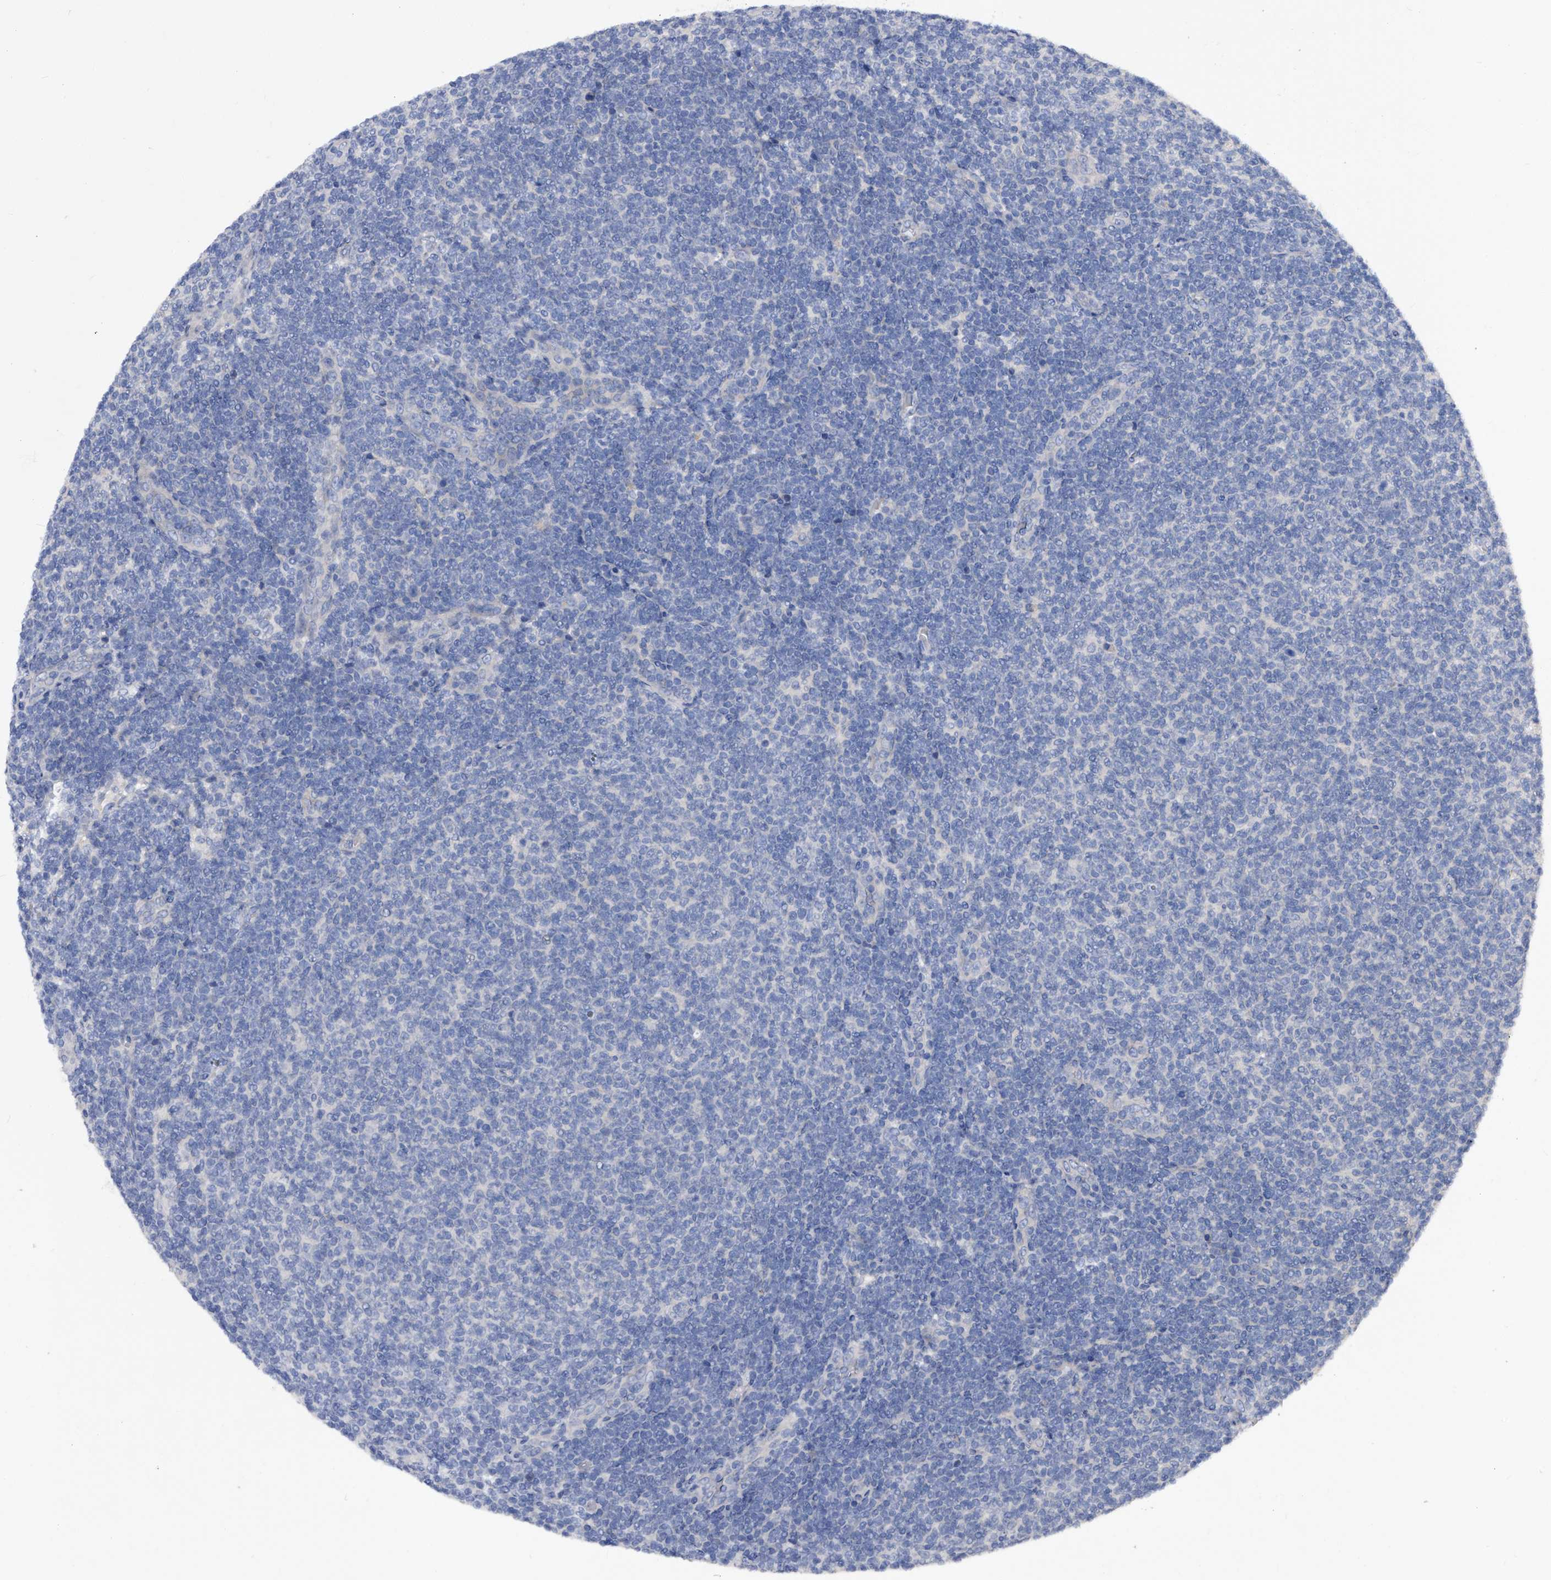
{"staining": {"intensity": "negative", "quantity": "none", "location": "none"}, "tissue": "lymphoma", "cell_type": "Tumor cells", "image_type": "cancer", "snomed": [{"axis": "morphology", "description": "Malignant lymphoma, non-Hodgkin's type, Low grade"}, {"axis": "topography", "description": "Lymph node"}], "caption": "Tumor cells are negative for protein expression in human lymphoma. Brightfield microscopy of immunohistochemistry stained with DAB (3,3'-diaminobenzidine) (brown) and hematoxylin (blue), captured at high magnification.", "gene": "PPP5C", "patient": {"sex": "male", "age": 66}}